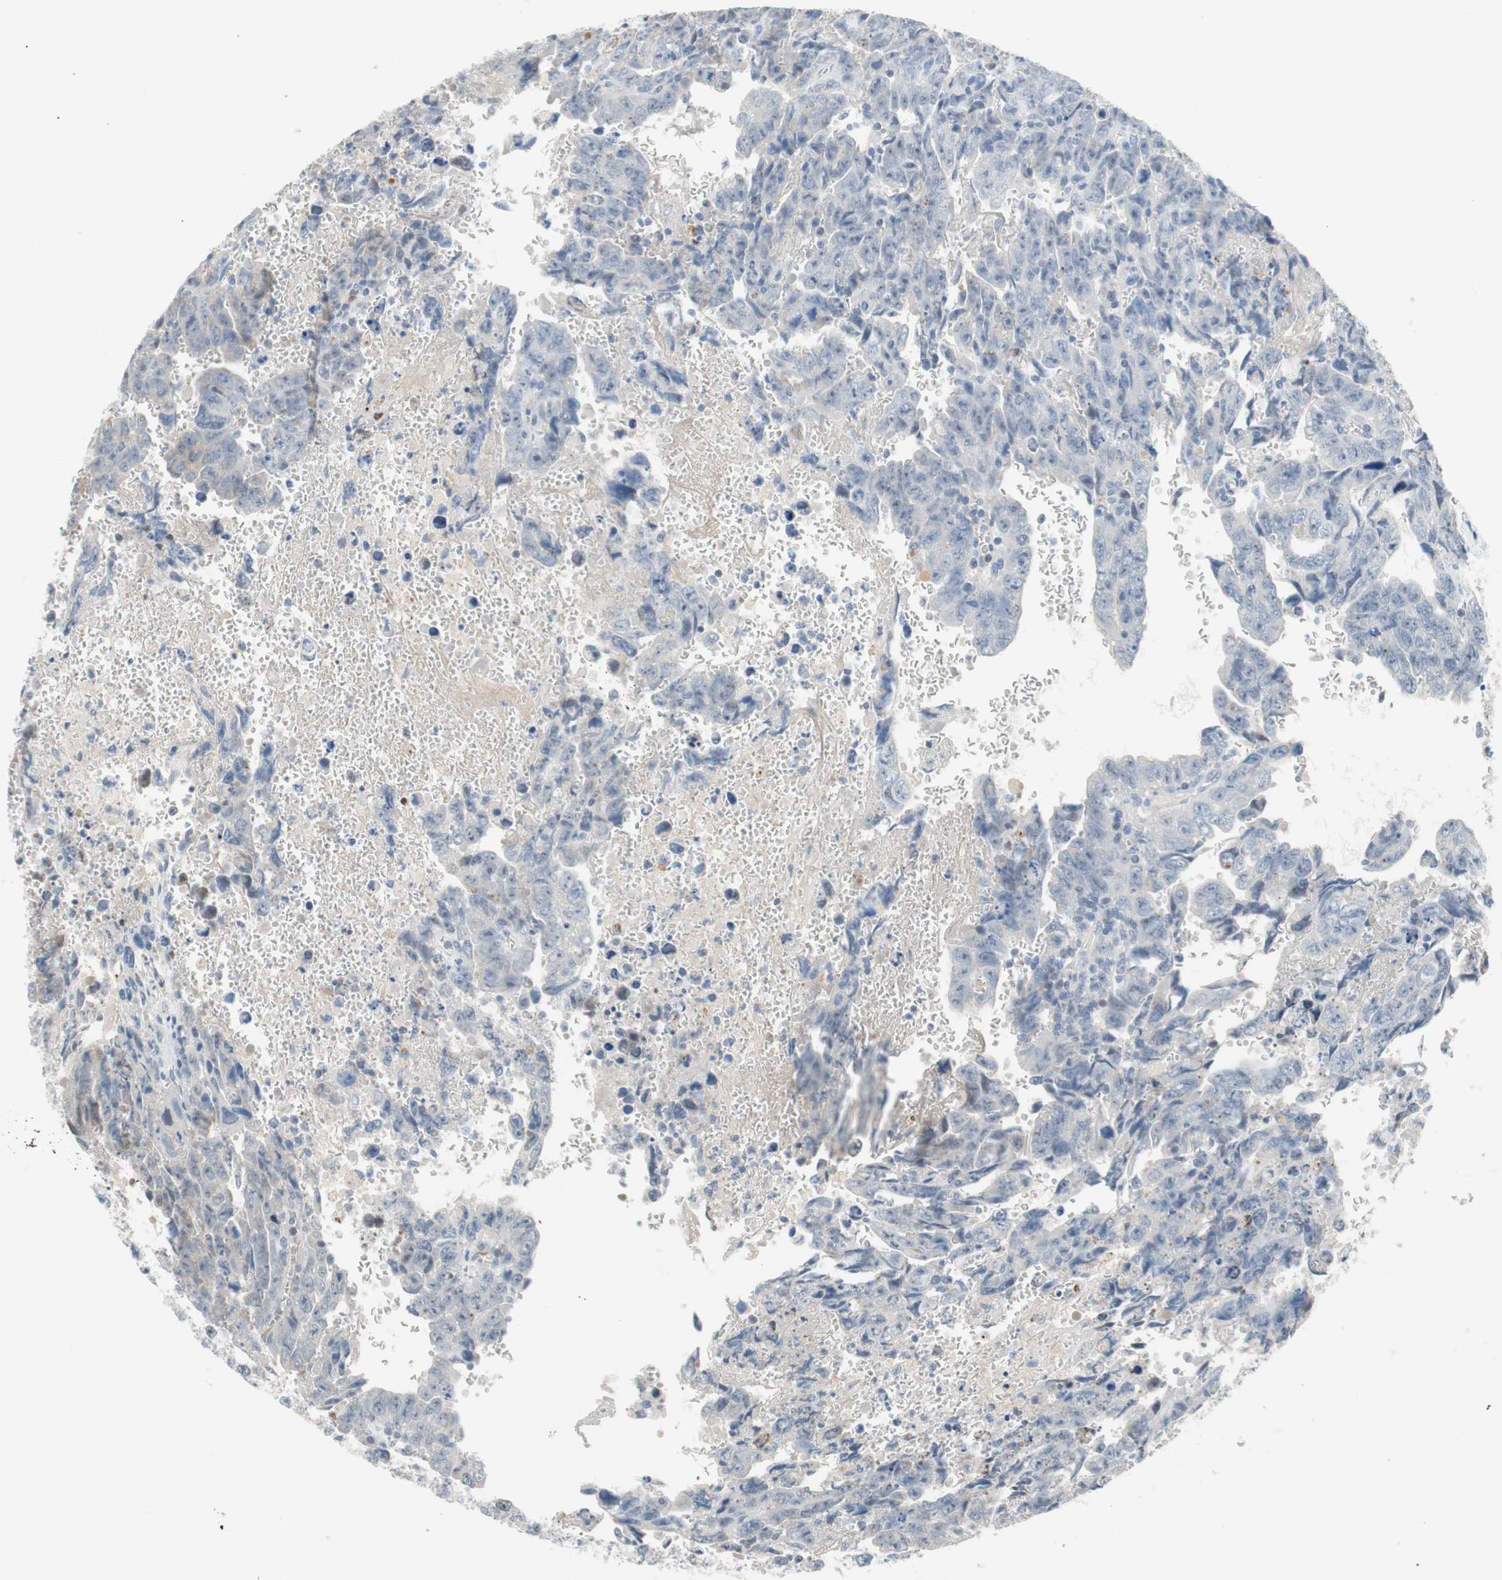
{"staining": {"intensity": "negative", "quantity": "none", "location": "none"}, "tissue": "testis cancer", "cell_type": "Tumor cells", "image_type": "cancer", "snomed": [{"axis": "morphology", "description": "Carcinoma, Embryonal, NOS"}, {"axis": "topography", "description": "Testis"}], "caption": "Immunohistochemical staining of embryonal carcinoma (testis) reveals no significant expression in tumor cells.", "gene": "PDZK1", "patient": {"sex": "male", "age": 28}}